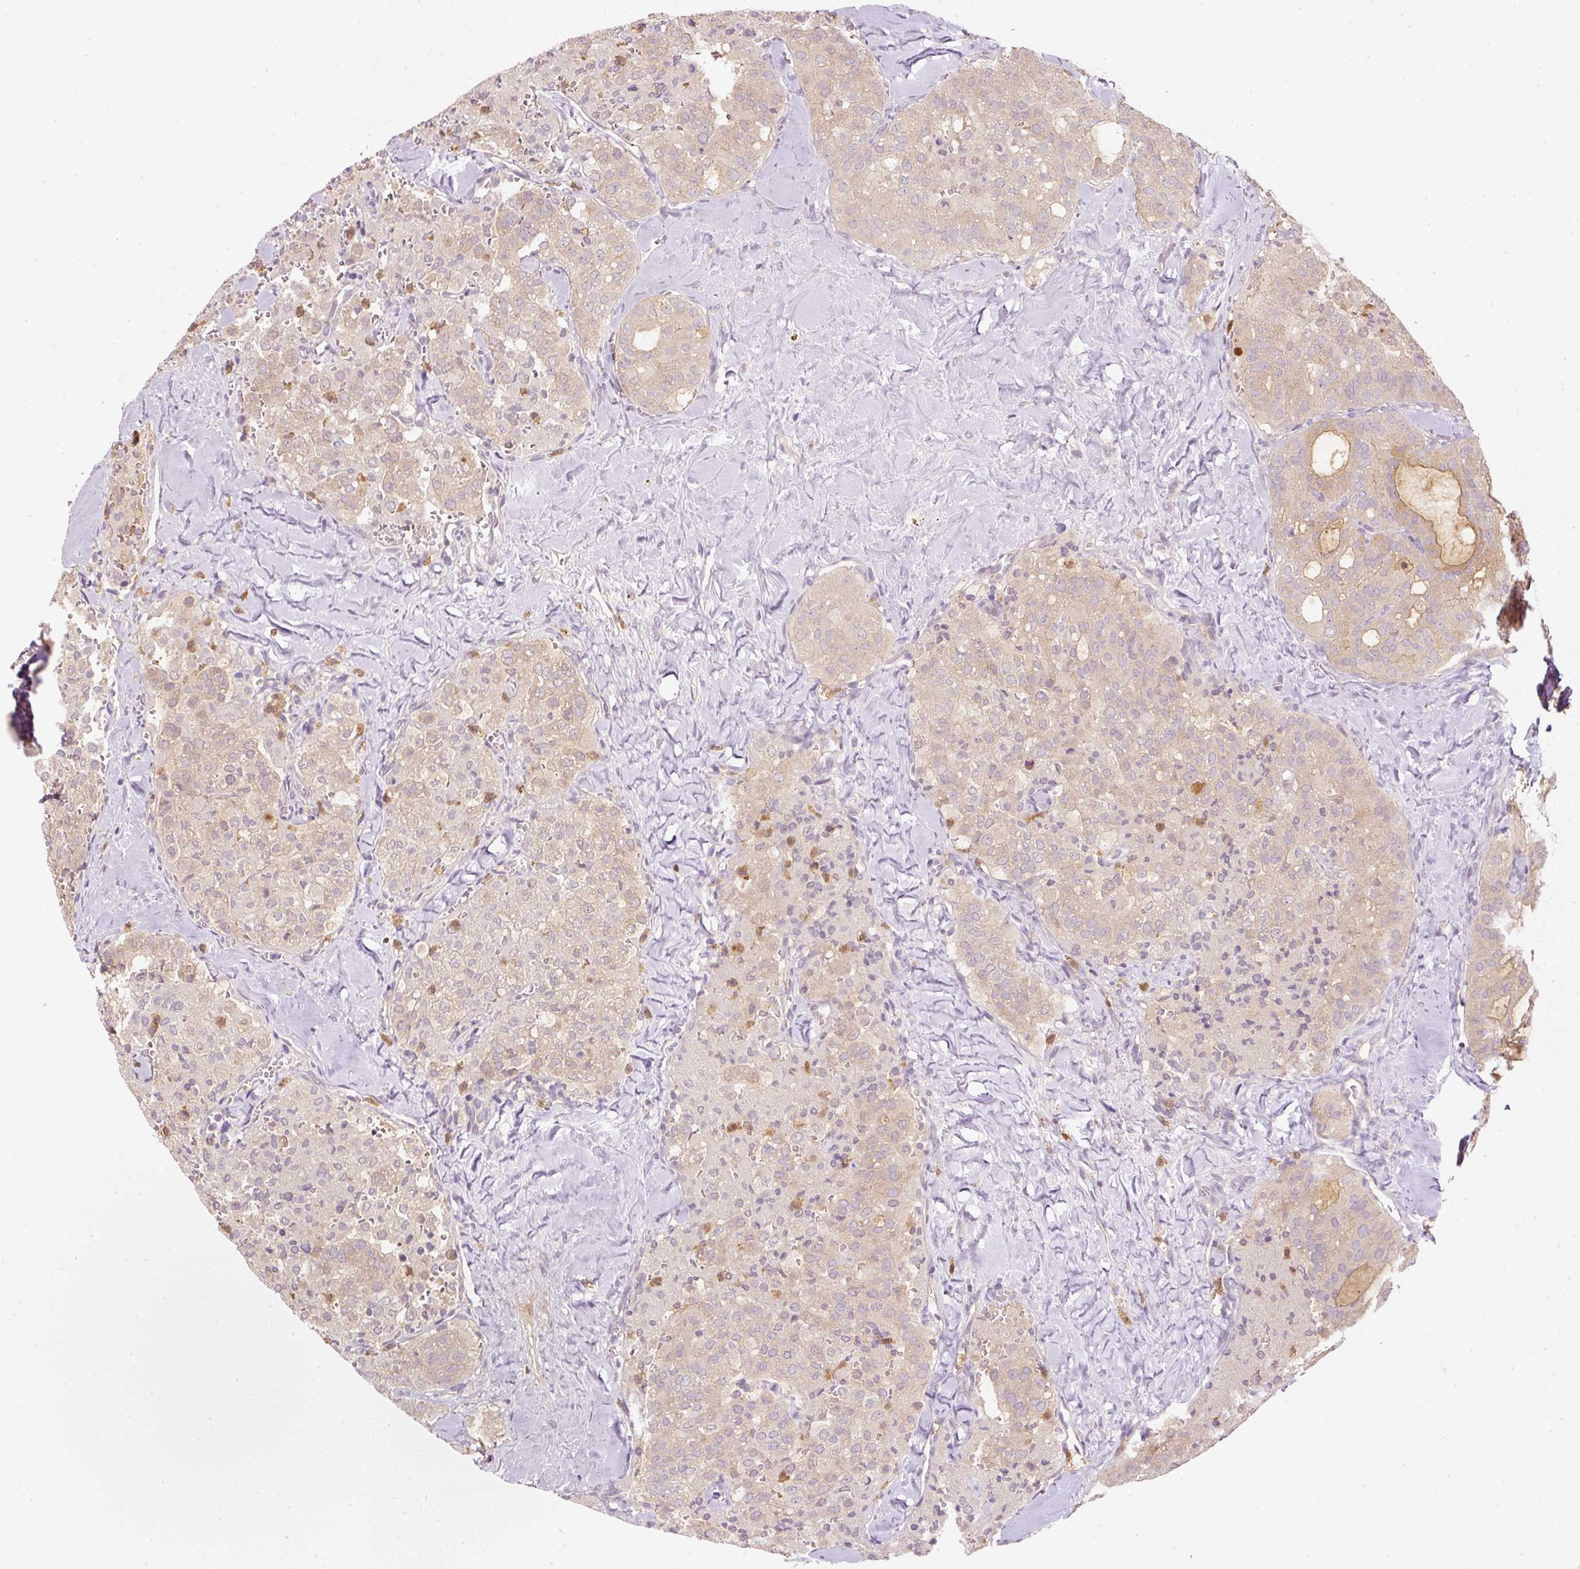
{"staining": {"intensity": "weak", "quantity": "<25%", "location": "cytoplasmic/membranous"}, "tissue": "thyroid cancer", "cell_type": "Tumor cells", "image_type": "cancer", "snomed": [{"axis": "morphology", "description": "Follicular adenoma carcinoma, NOS"}, {"axis": "topography", "description": "Thyroid gland"}], "caption": "The image displays no staining of tumor cells in thyroid follicular adenoma carcinoma. Nuclei are stained in blue.", "gene": "CTTNBP2", "patient": {"sex": "male", "age": 75}}